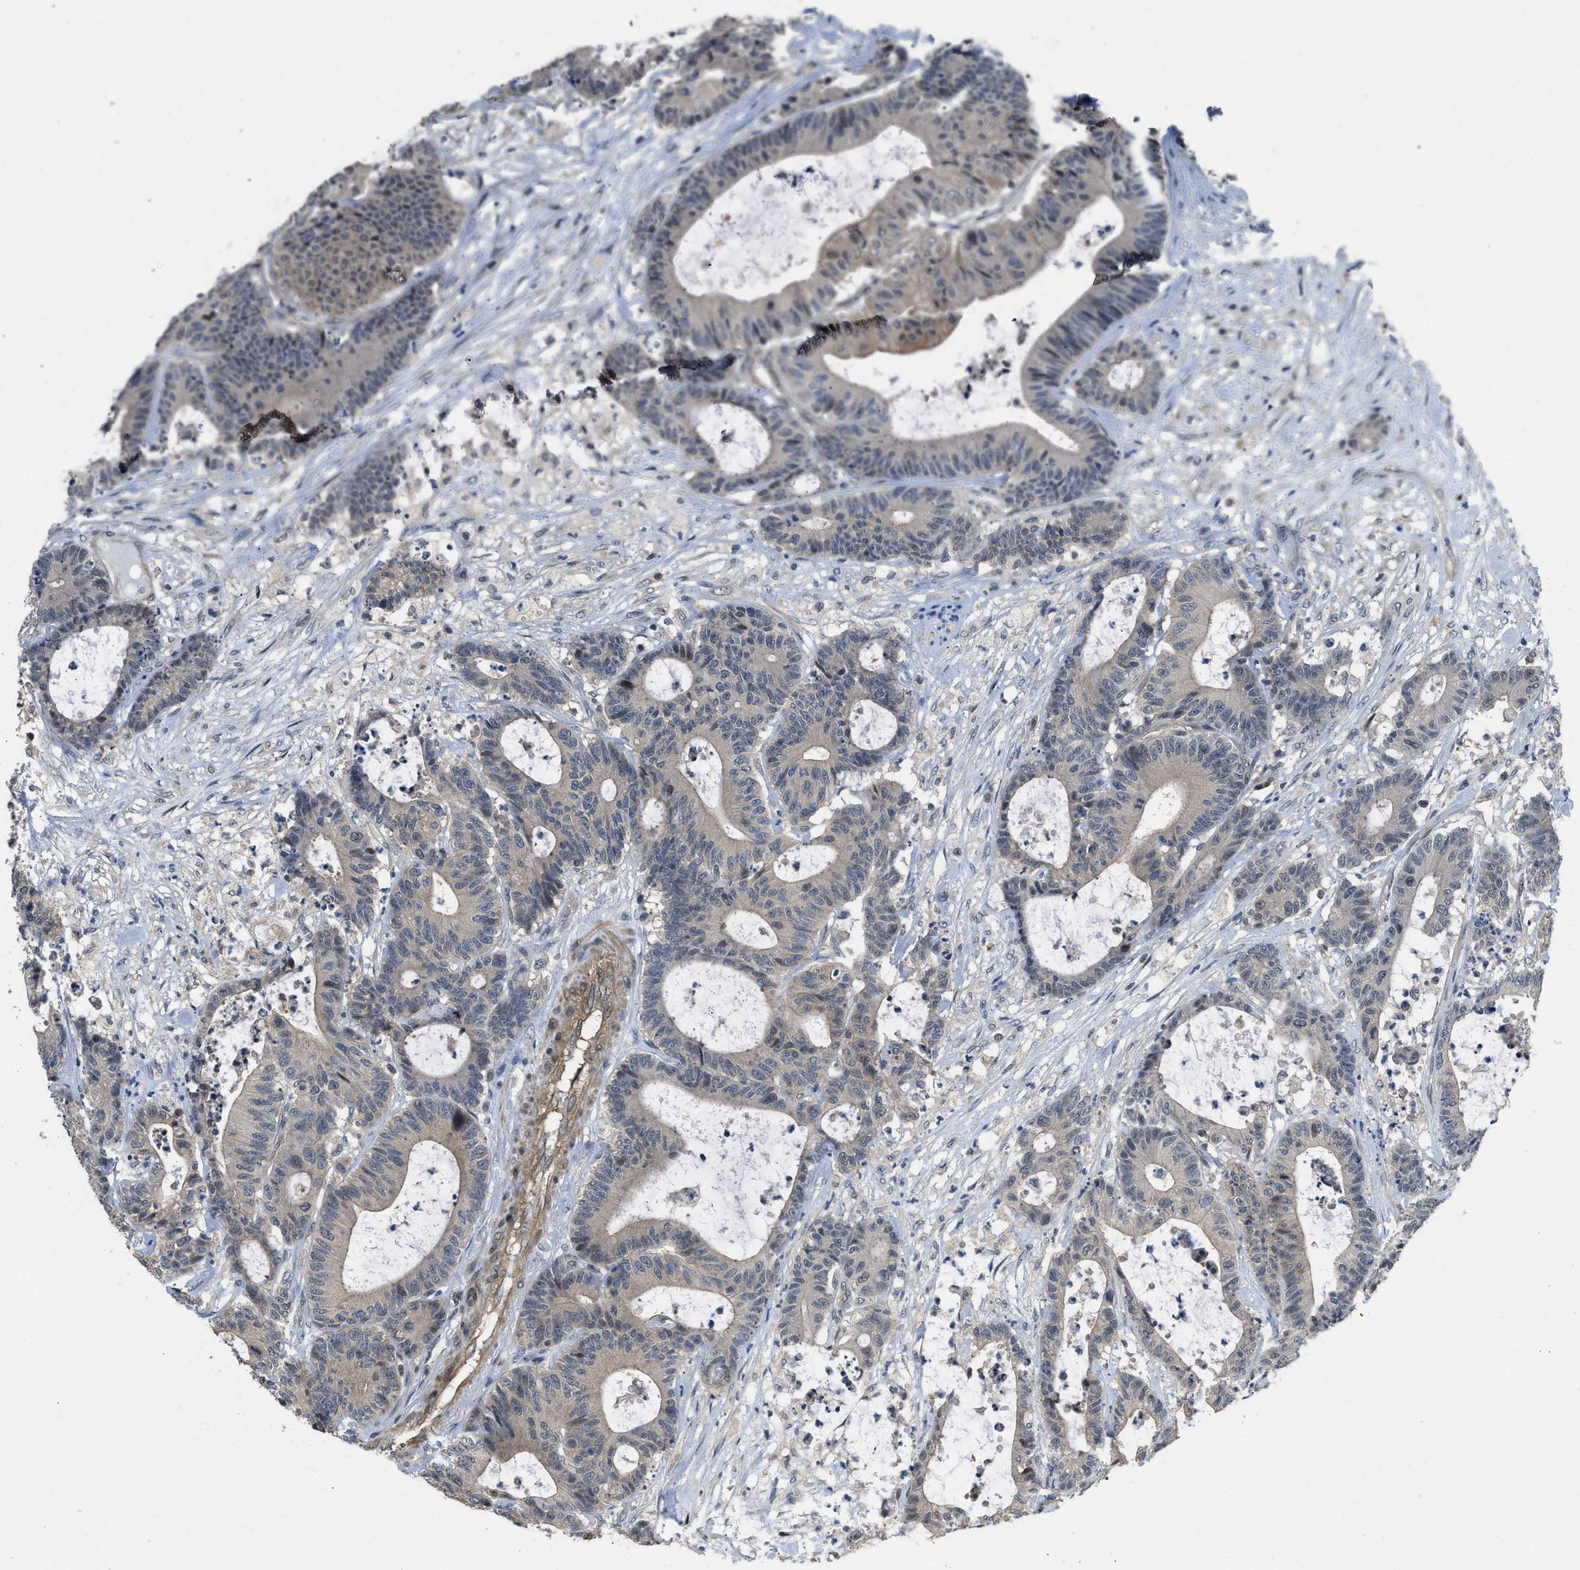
{"staining": {"intensity": "negative", "quantity": "none", "location": "none"}, "tissue": "colorectal cancer", "cell_type": "Tumor cells", "image_type": "cancer", "snomed": [{"axis": "morphology", "description": "Adenocarcinoma, NOS"}, {"axis": "topography", "description": "Colon"}], "caption": "Adenocarcinoma (colorectal) was stained to show a protein in brown. There is no significant positivity in tumor cells. (DAB (3,3'-diaminobenzidine) immunohistochemistry (IHC) with hematoxylin counter stain).", "gene": "TES", "patient": {"sex": "female", "age": 84}}